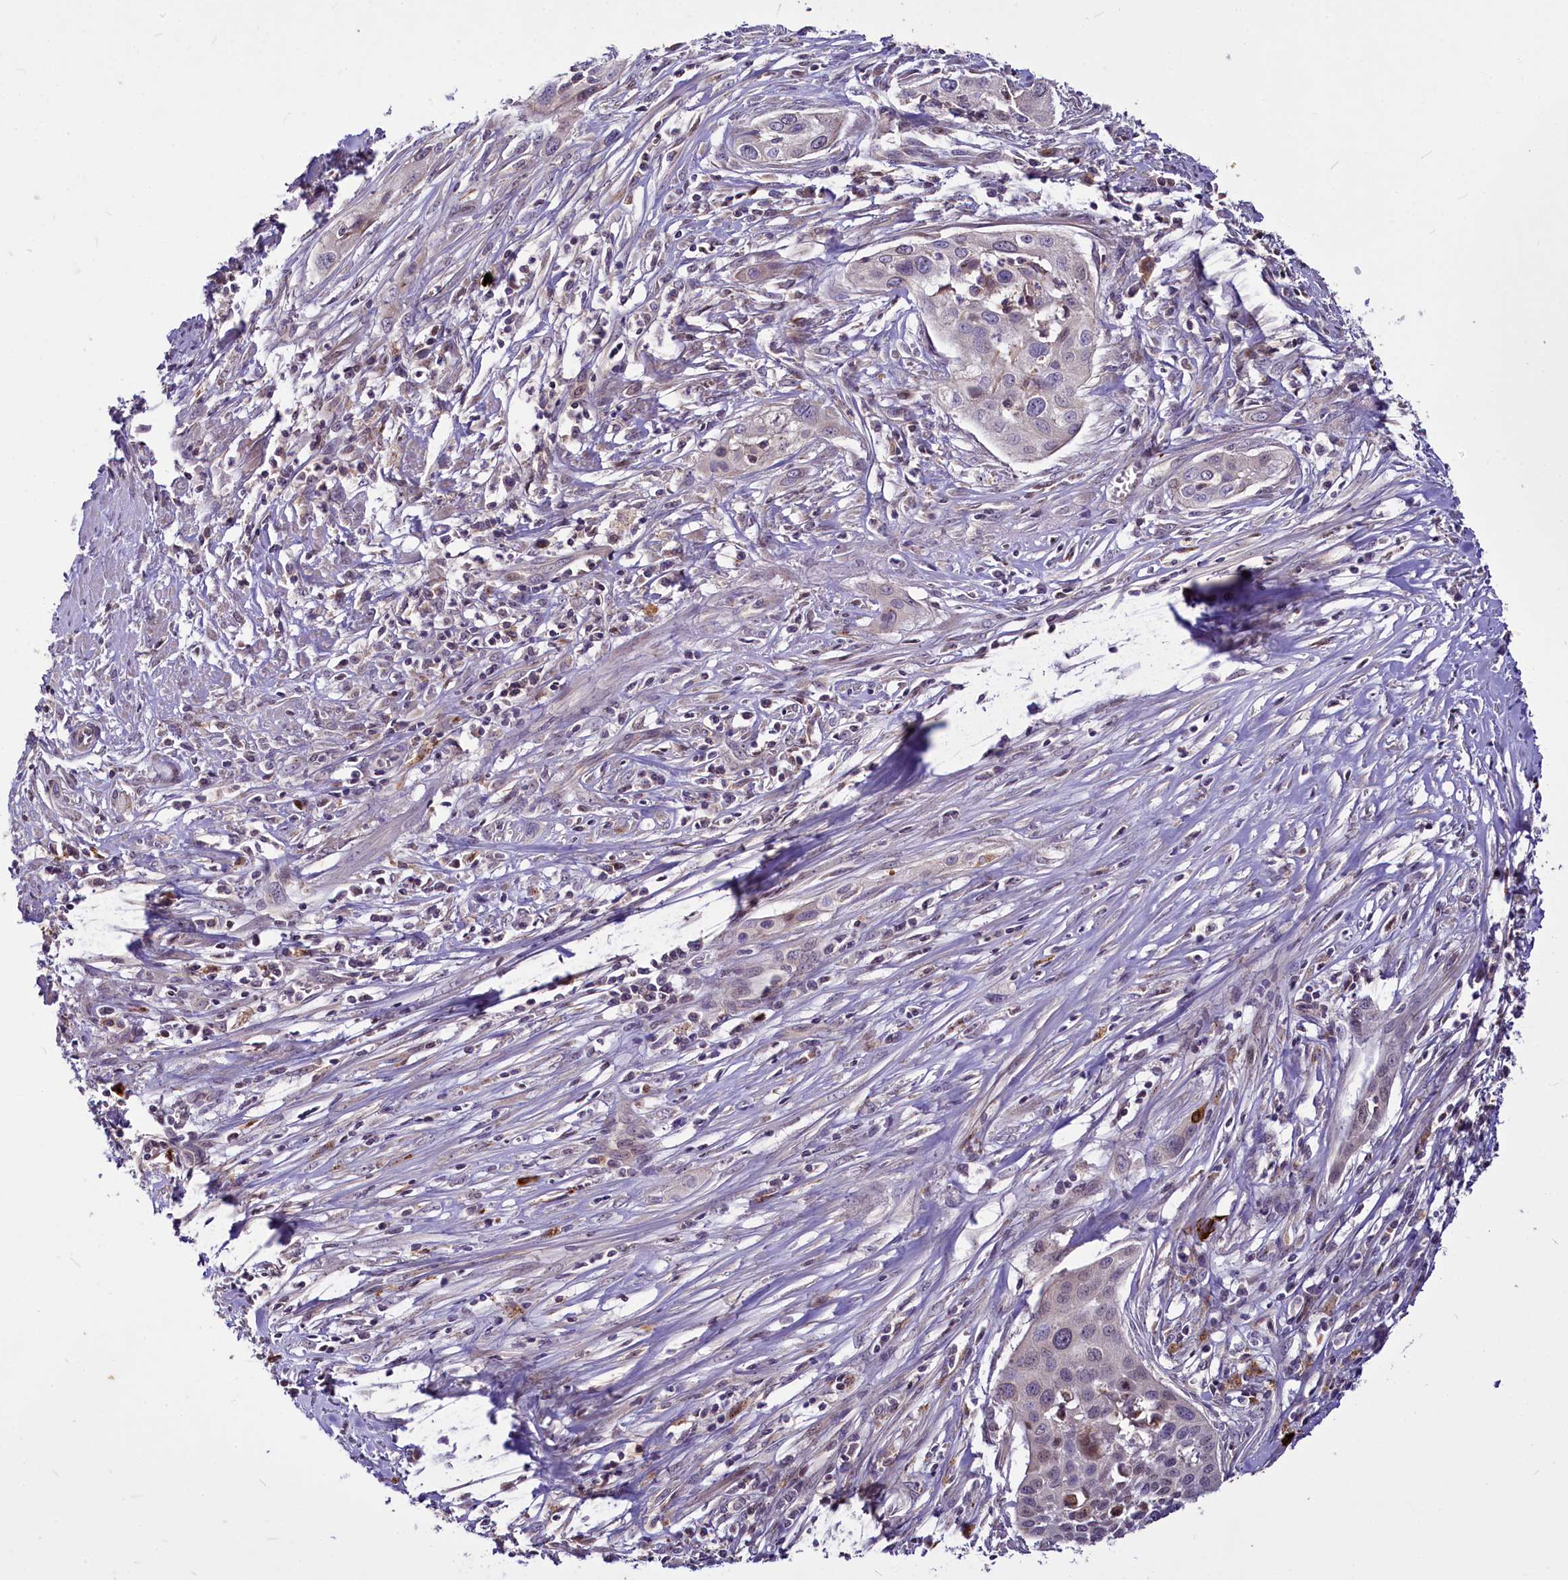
{"staining": {"intensity": "negative", "quantity": "none", "location": "none"}, "tissue": "cervical cancer", "cell_type": "Tumor cells", "image_type": "cancer", "snomed": [{"axis": "morphology", "description": "Squamous cell carcinoma, NOS"}, {"axis": "topography", "description": "Cervix"}], "caption": "Protein analysis of cervical cancer shows no significant positivity in tumor cells.", "gene": "C11orf86", "patient": {"sex": "female", "age": 34}}